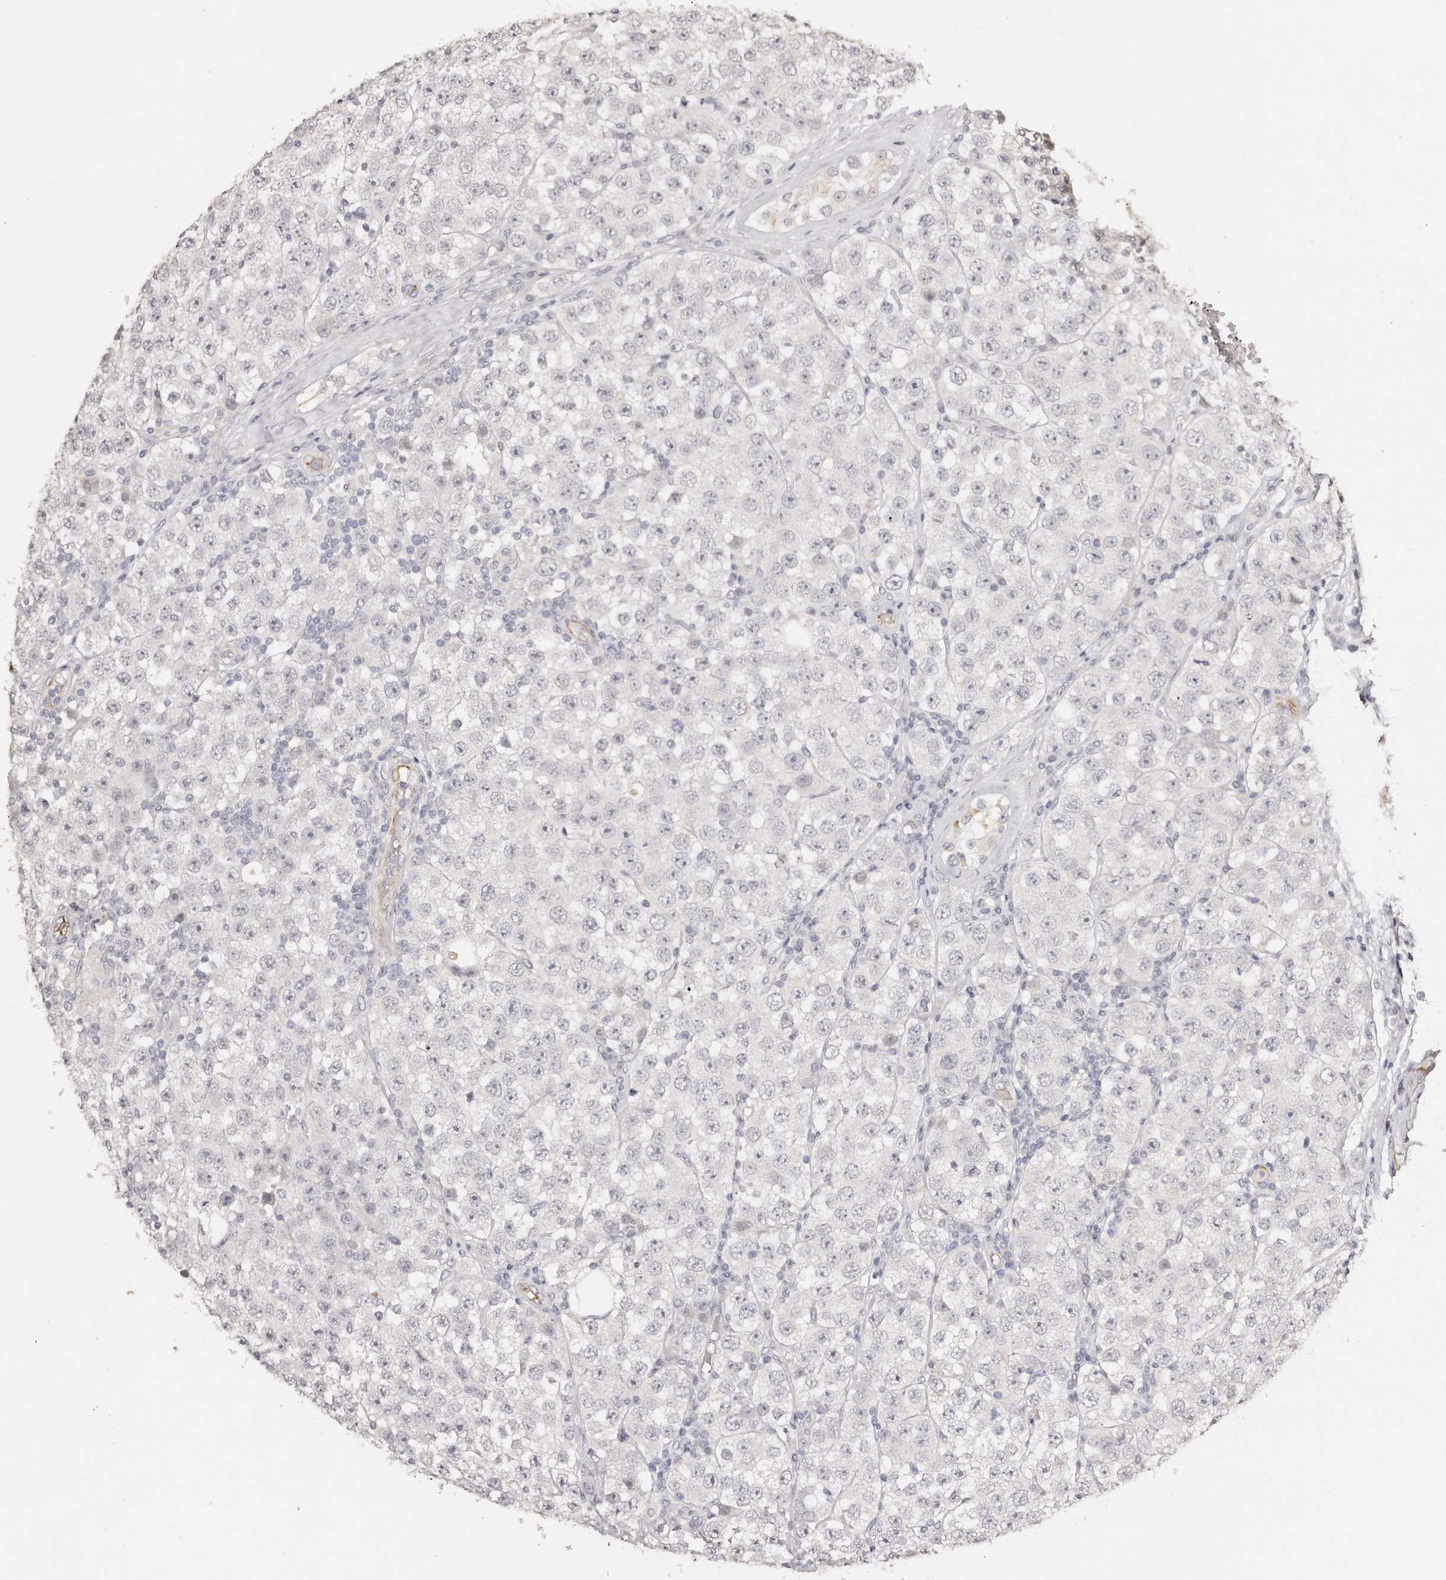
{"staining": {"intensity": "negative", "quantity": "none", "location": "none"}, "tissue": "testis cancer", "cell_type": "Tumor cells", "image_type": "cancer", "snomed": [{"axis": "morphology", "description": "Seminoma, NOS"}, {"axis": "topography", "description": "Testis"}], "caption": "This is a micrograph of immunohistochemistry (IHC) staining of testis seminoma, which shows no staining in tumor cells.", "gene": "ZYG11A", "patient": {"sex": "male", "age": 28}}